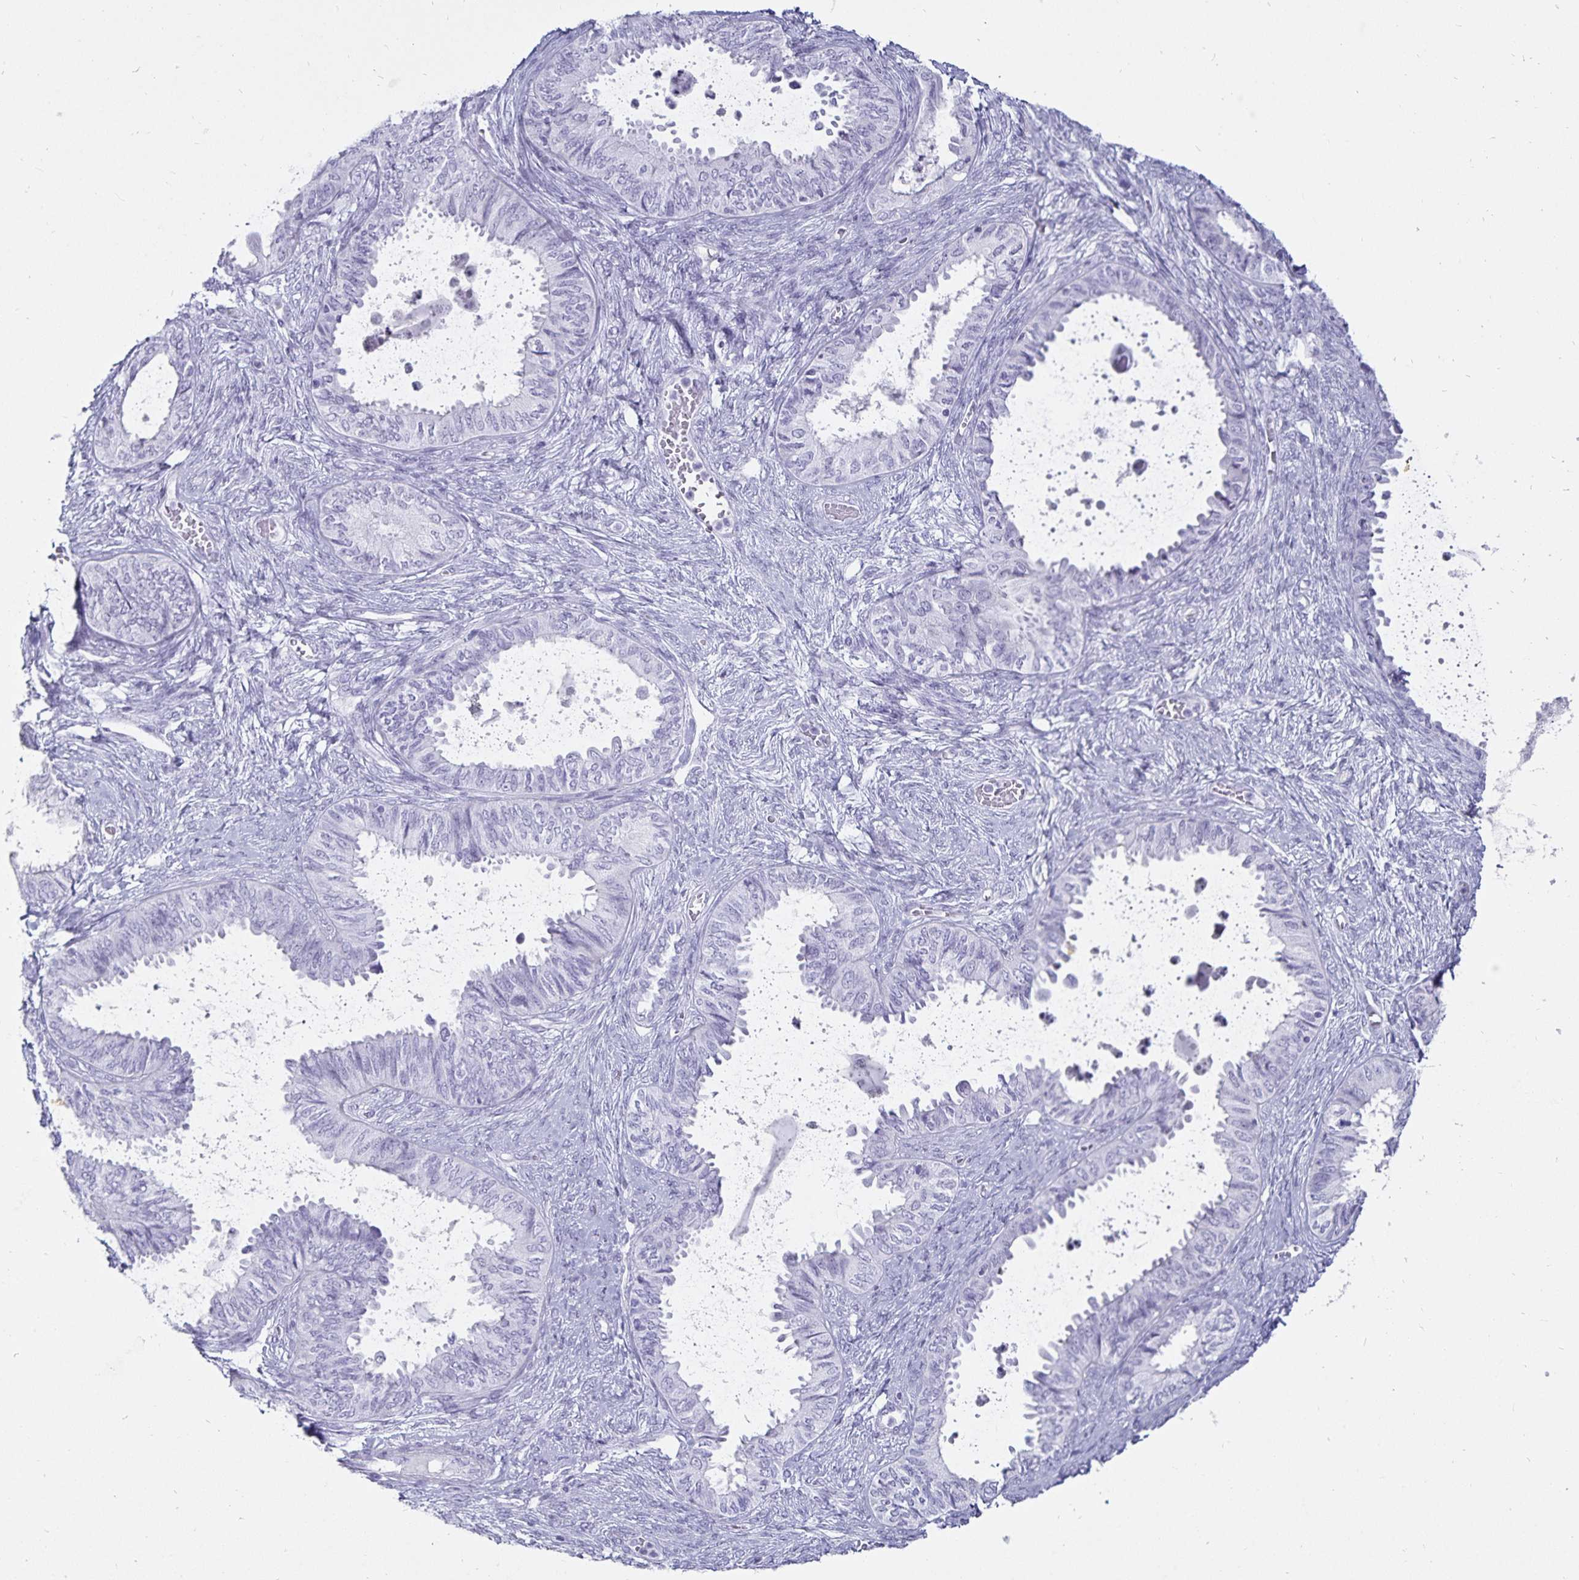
{"staining": {"intensity": "negative", "quantity": "none", "location": "none"}, "tissue": "ovarian cancer", "cell_type": "Tumor cells", "image_type": "cancer", "snomed": [{"axis": "morphology", "description": "Carcinoma, endometroid"}, {"axis": "topography", "description": "Ovary"}], "caption": "The micrograph shows no staining of tumor cells in ovarian cancer. (DAB immunohistochemistry visualized using brightfield microscopy, high magnification).", "gene": "DEFA6", "patient": {"sex": "female", "age": 70}}